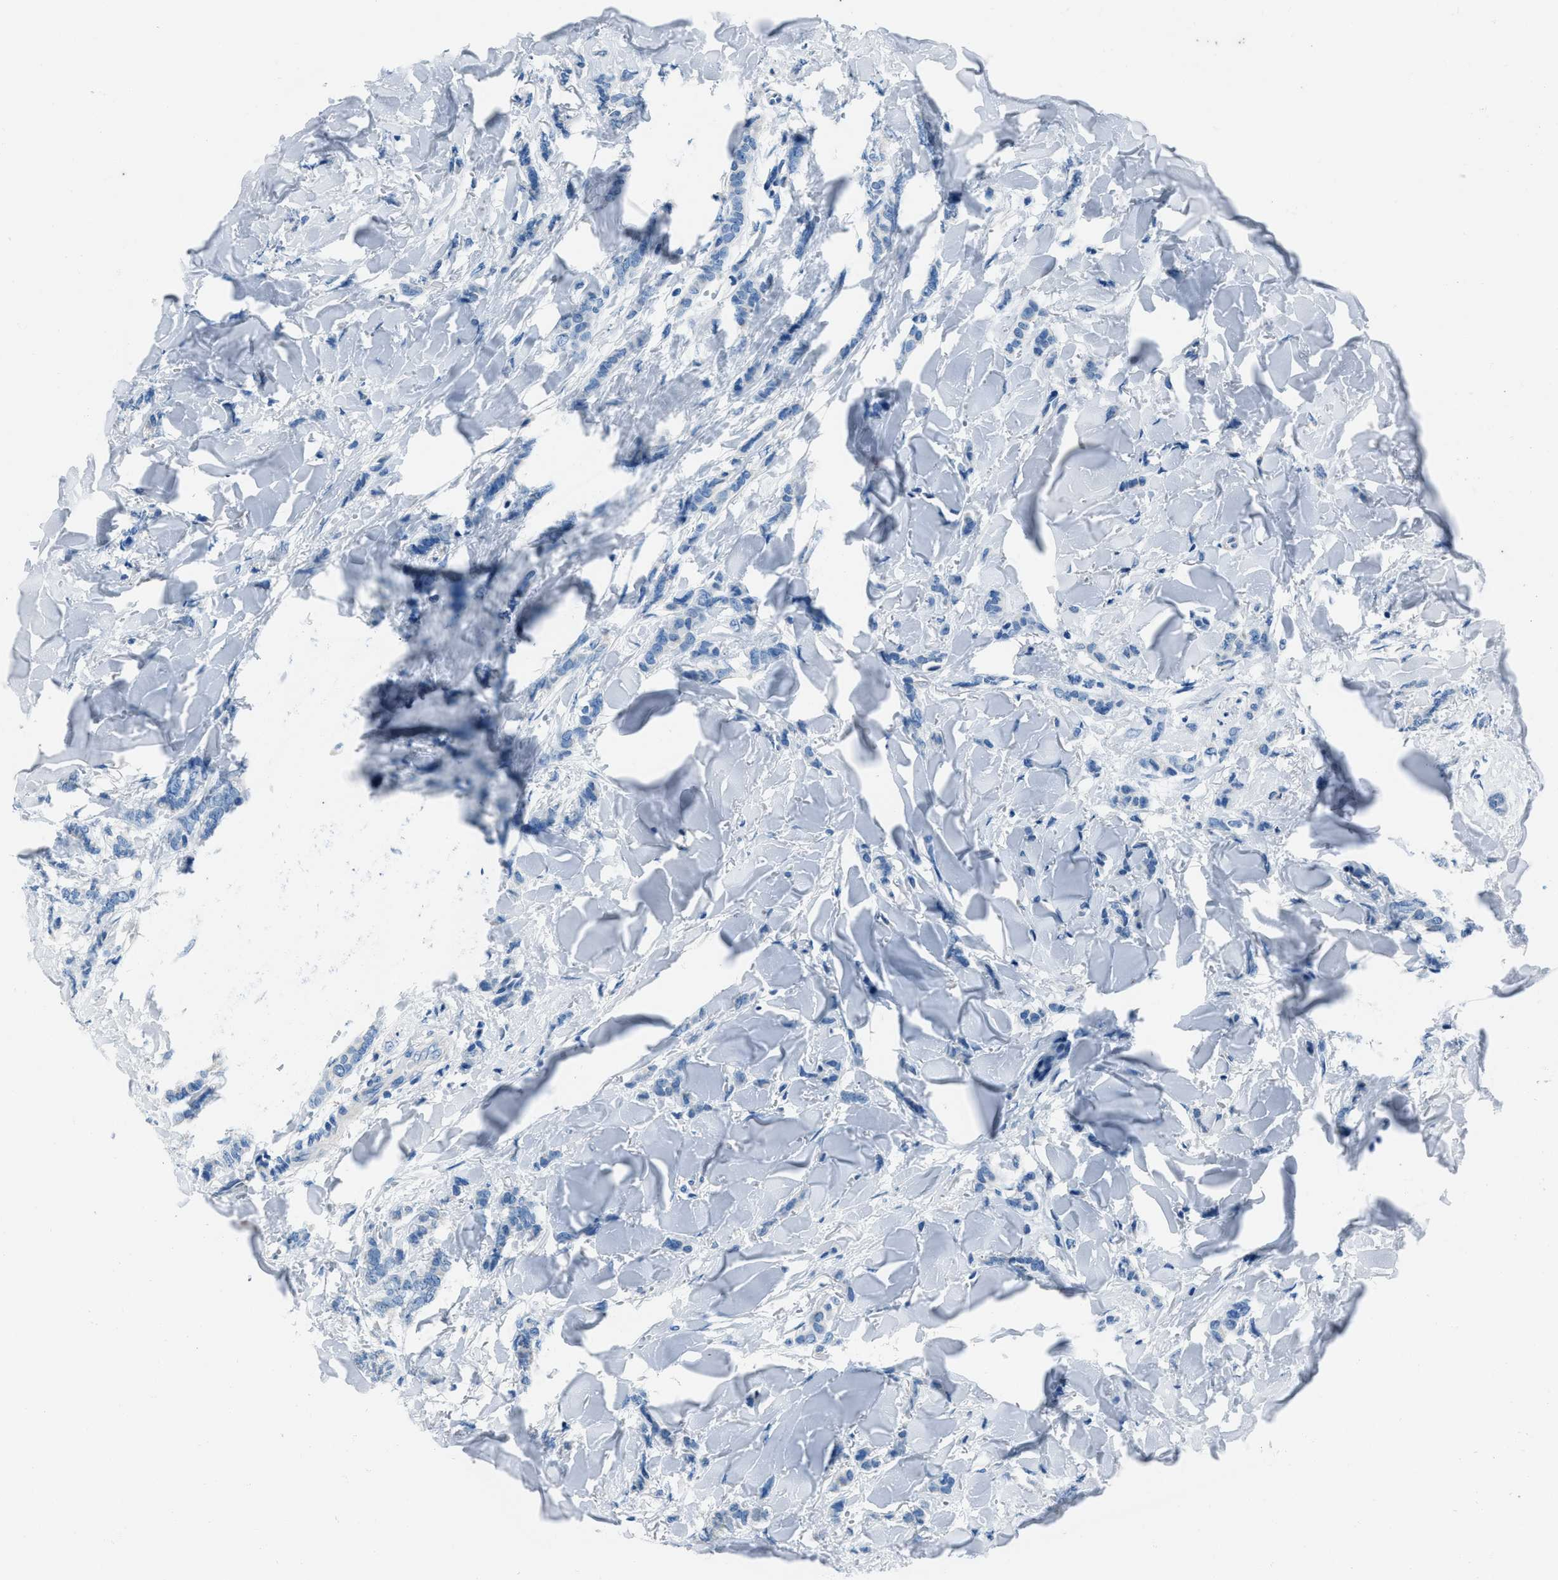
{"staining": {"intensity": "negative", "quantity": "none", "location": "none"}, "tissue": "breast cancer", "cell_type": "Tumor cells", "image_type": "cancer", "snomed": [{"axis": "morphology", "description": "Lobular carcinoma"}, {"axis": "topography", "description": "Skin"}, {"axis": "topography", "description": "Breast"}], "caption": "Protein analysis of breast cancer (lobular carcinoma) demonstrates no significant expression in tumor cells.", "gene": "AMACR", "patient": {"sex": "female", "age": 46}}